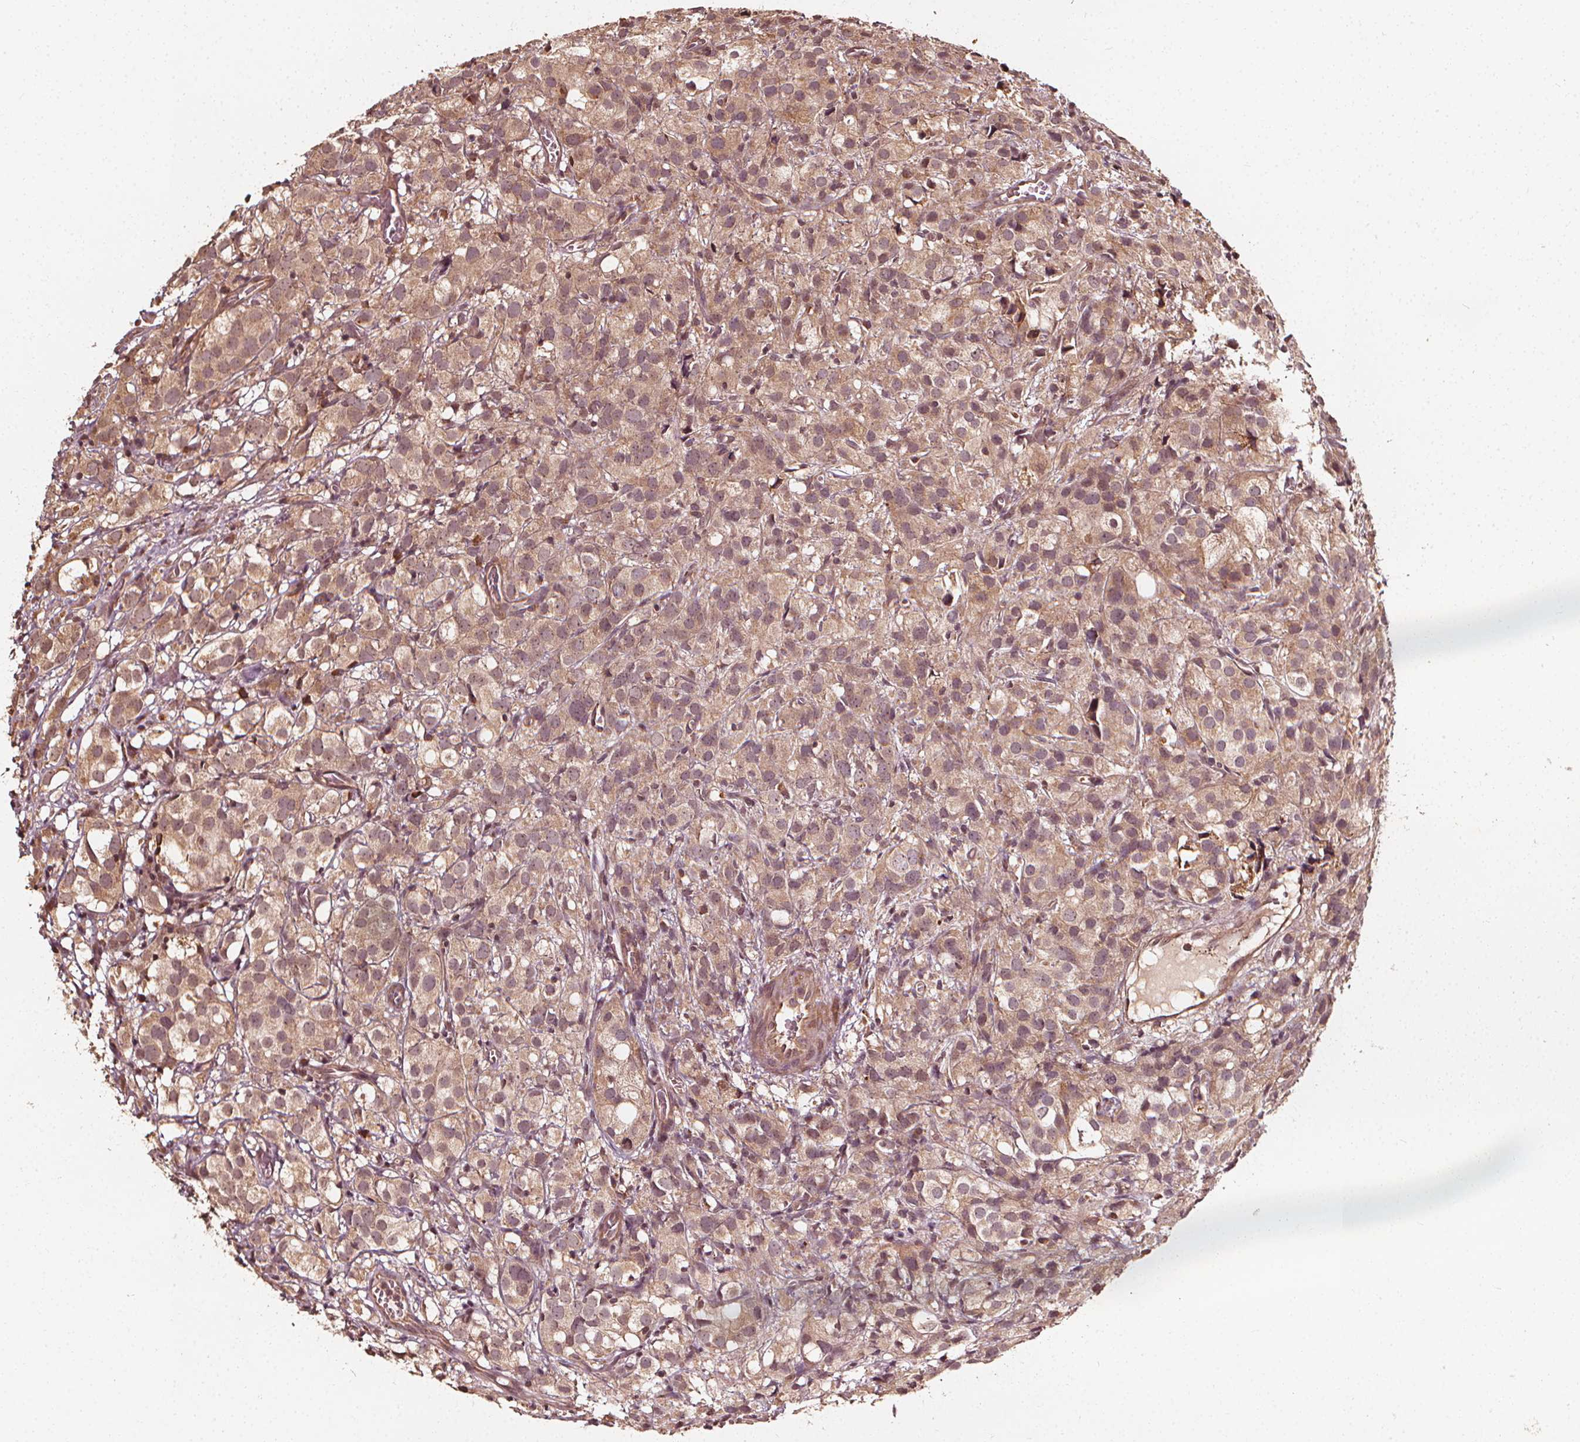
{"staining": {"intensity": "weak", "quantity": ">75%", "location": "cytoplasmic/membranous,nuclear"}, "tissue": "prostate cancer", "cell_type": "Tumor cells", "image_type": "cancer", "snomed": [{"axis": "morphology", "description": "Adenocarcinoma, High grade"}, {"axis": "topography", "description": "Prostate"}], "caption": "DAB immunohistochemical staining of human prostate cancer reveals weak cytoplasmic/membranous and nuclear protein expression in about >75% of tumor cells. The staining was performed using DAB (3,3'-diaminobenzidine) to visualize the protein expression in brown, while the nuclei were stained in blue with hematoxylin (Magnification: 20x).", "gene": "NPC1", "patient": {"sex": "male", "age": 86}}